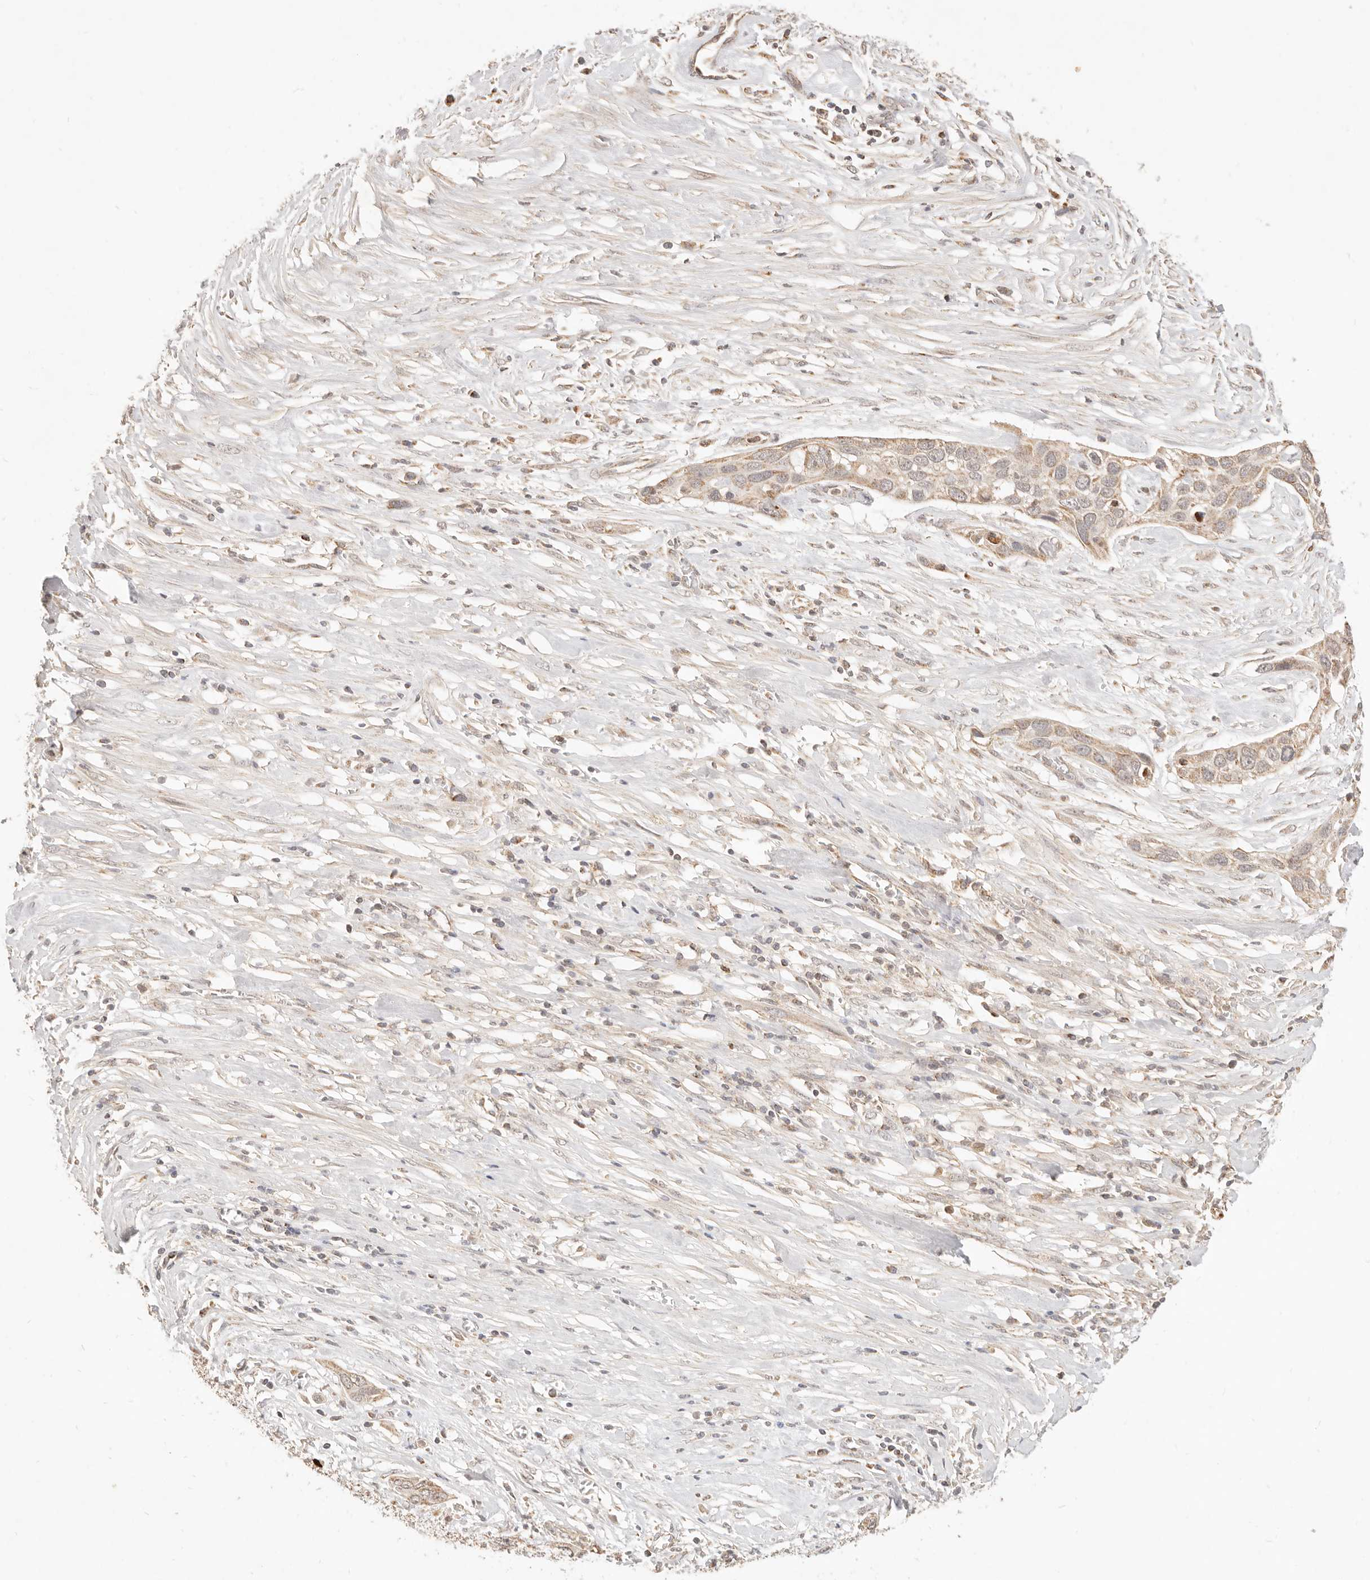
{"staining": {"intensity": "moderate", "quantity": ">75%", "location": "cytoplasmic/membranous"}, "tissue": "pancreatic cancer", "cell_type": "Tumor cells", "image_type": "cancer", "snomed": [{"axis": "morphology", "description": "Adenocarcinoma, NOS"}, {"axis": "topography", "description": "Pancreas"}], "caption": "An immunohistochemistry (IHC) photomicrograph of neoplastic tissue is shown. Protein staining in brown labels moderate cytoplasmic/membranous positivity in adenocarcinoma (pancreatic) within tumor cells.", "gene": "CPLANE2", "patient": {"sex": "female", "age": 60}}